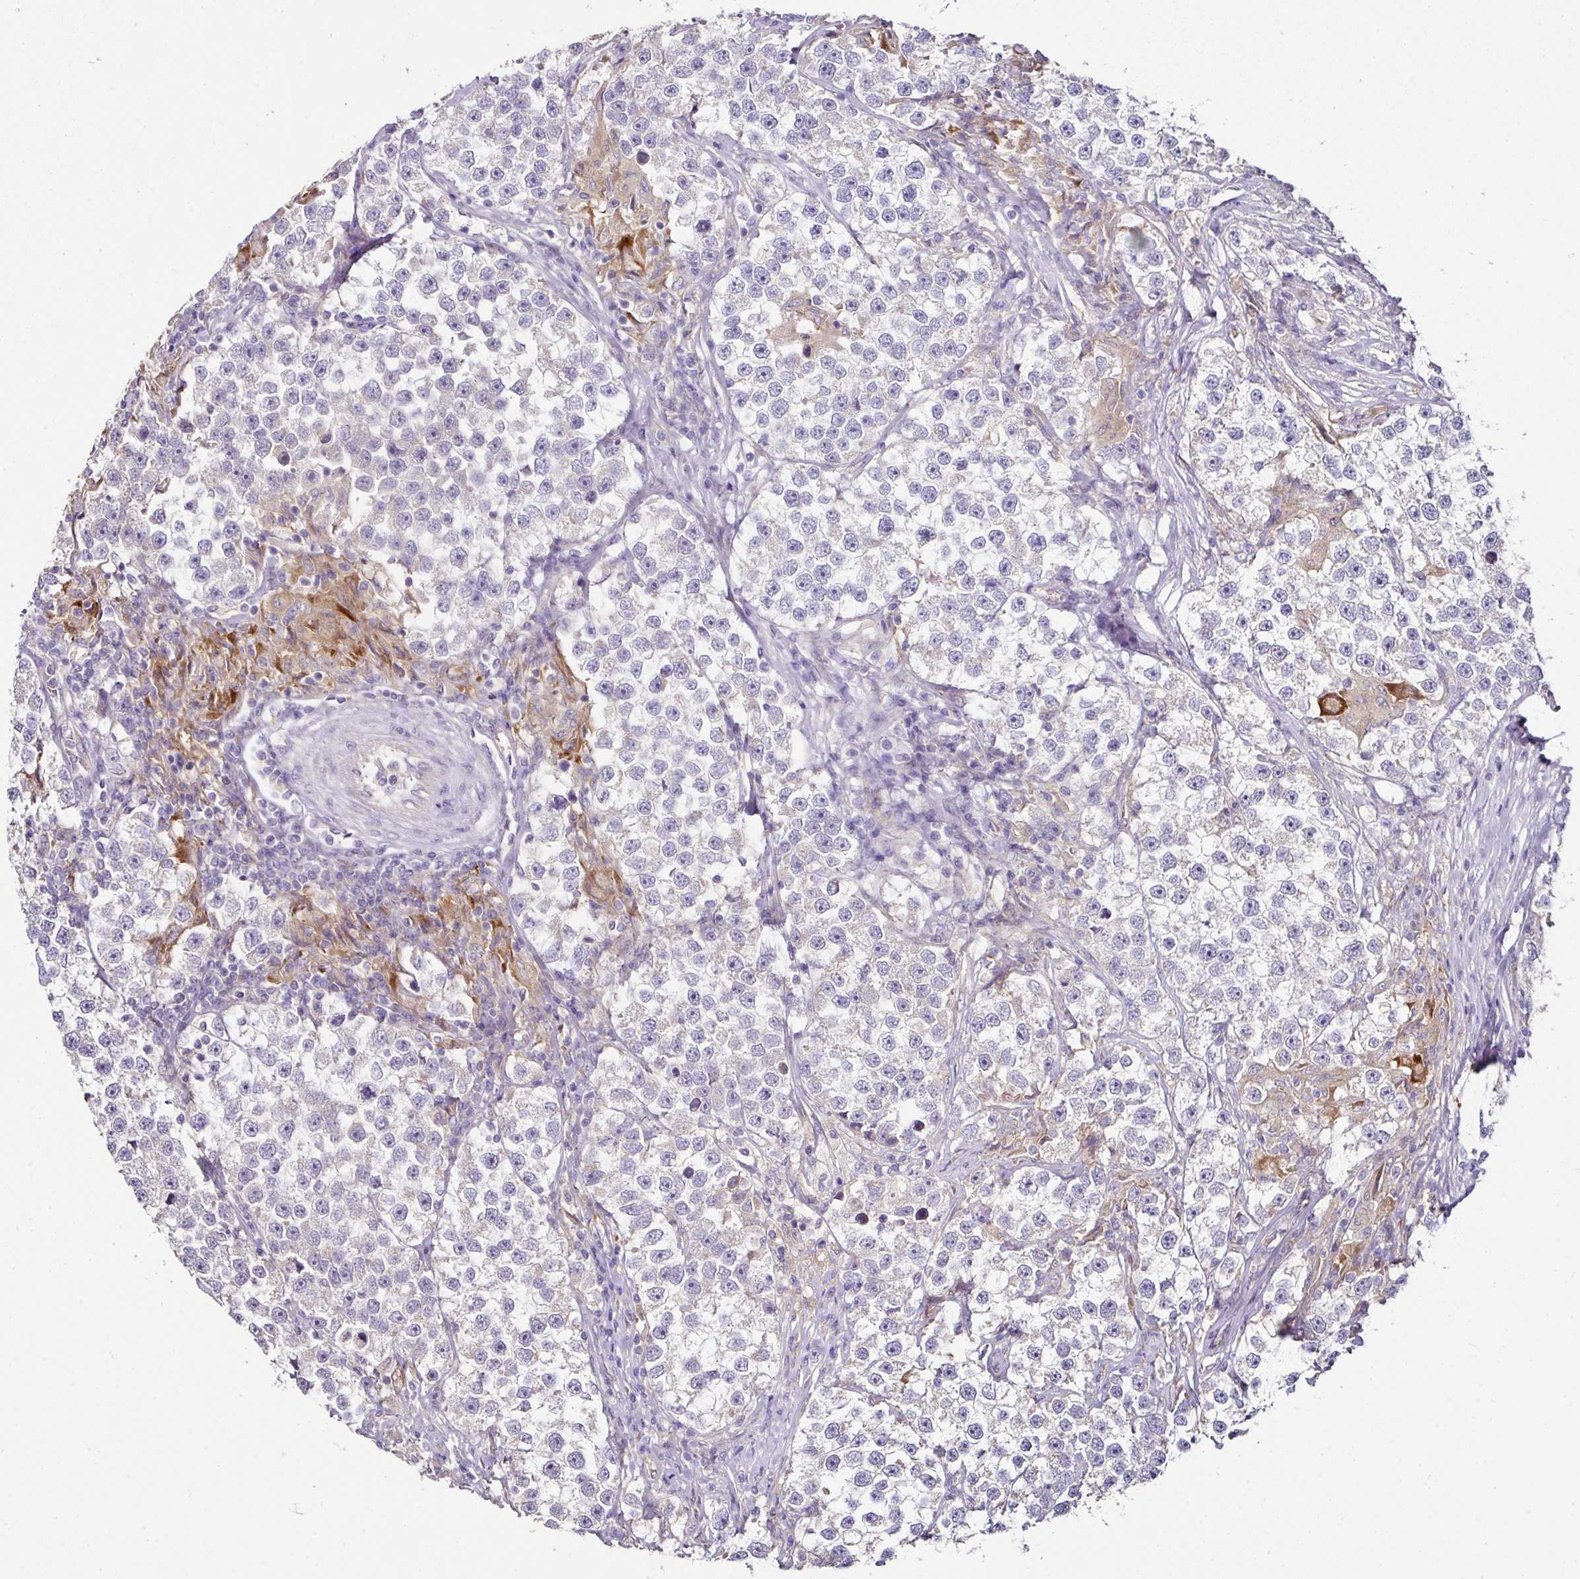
{"staining": {"intensity": "negative", "quantity": "none", "location": "none"}, "tissue": "testis cancer", "cell_type": "Tumor cells", "image_type": "cancer", "snomed": [{"axis": "morphology", "description": "Seminoma, NOS"}, {"axis": "topography", "description": "Testis"}], "caption": "Testis cancer (seminoma) was stained to show a protein in brown. There is no significant expression in tumor cells. (DAB immunohistochemistry (IHC), high magnification).", "gene": "SKIC2", "patient": {"sex": "male", "age": 46}}